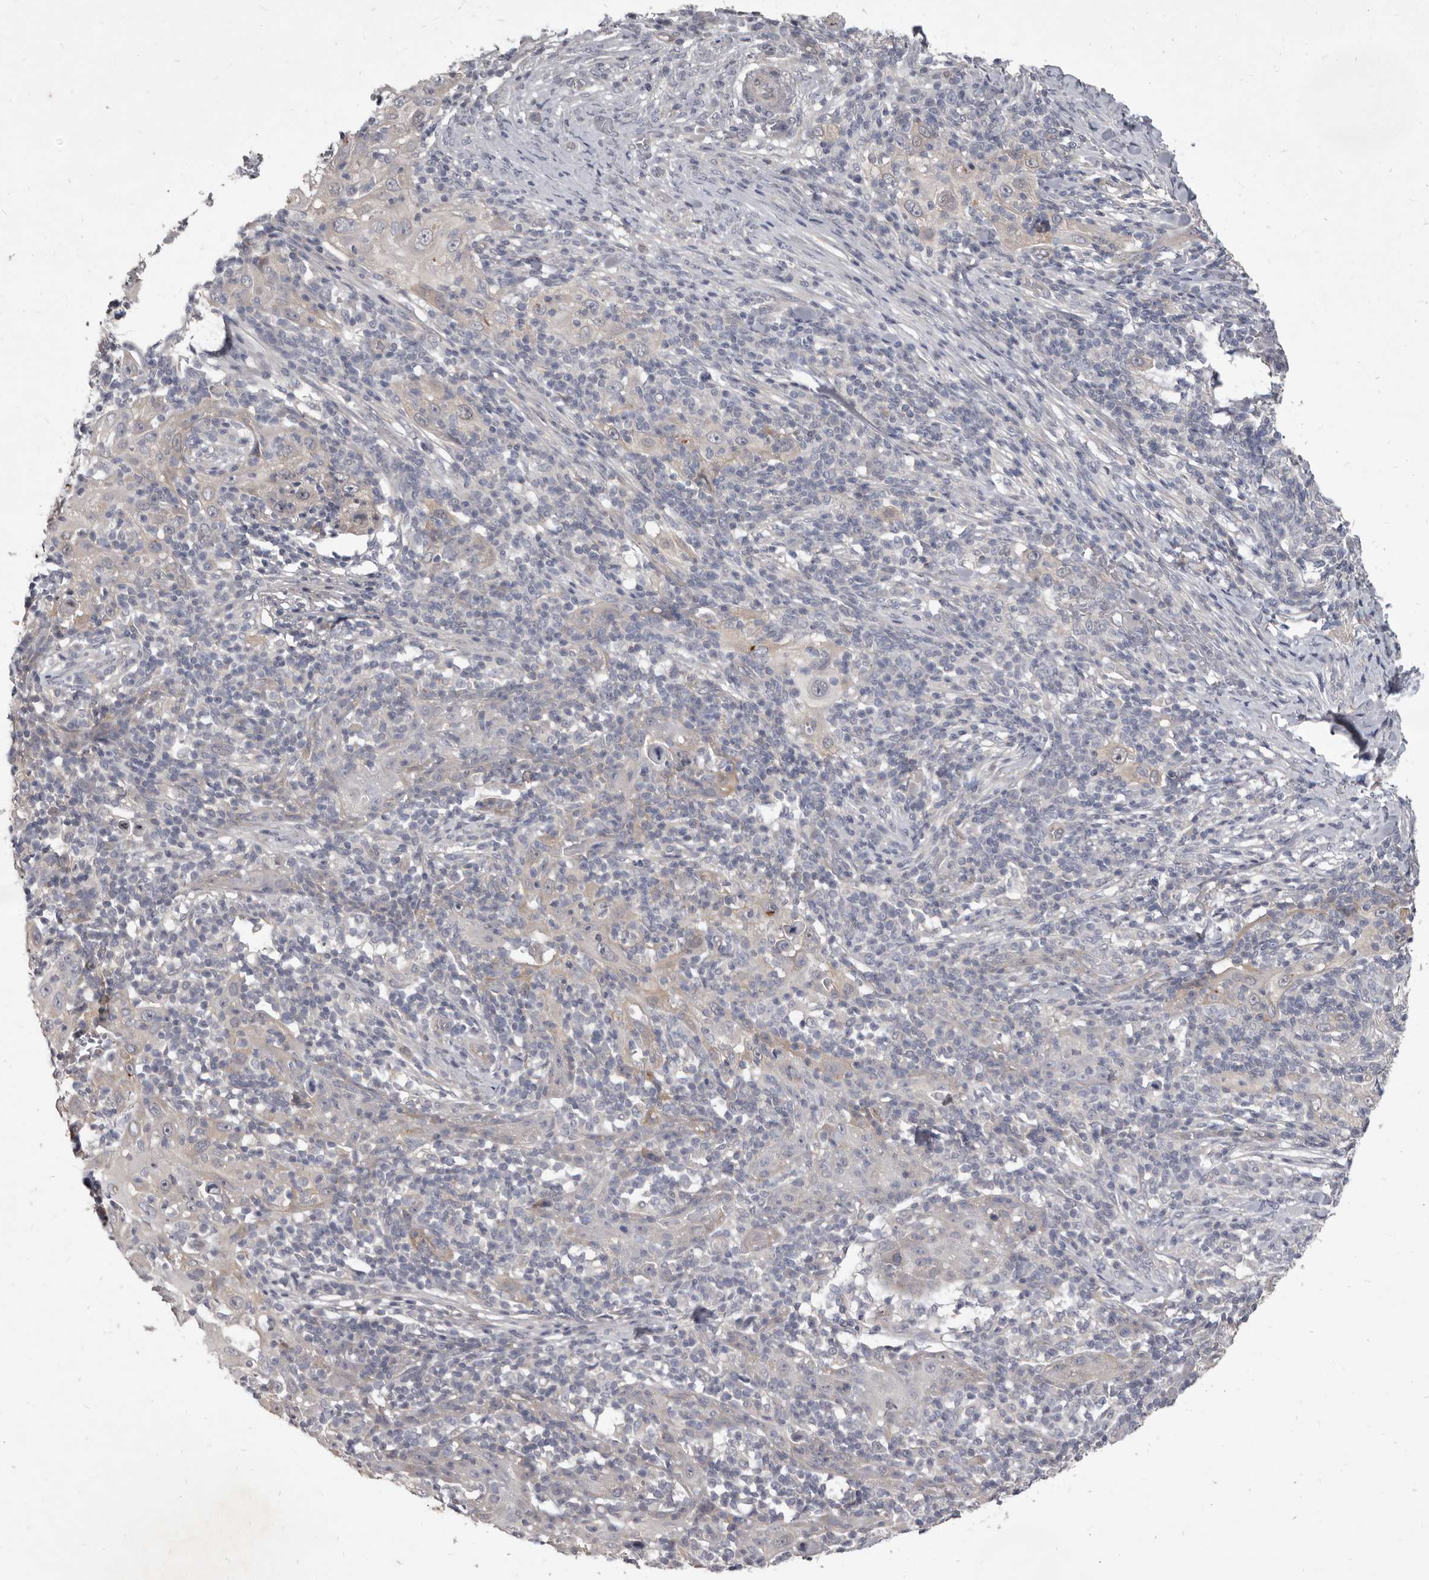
{"staining": {"intensity": "negative", "quantity": "none", "location": "none"}, "tissue": "skin cancer", "cell_type": "Tumor cells", "image_type": "cancer", "snomed": [{"axis": "morphology", "description": "Squamous cell carcinoma, NOS"}, {"axis": "topography", "description": "Skin"}], "caption": "Human skin squamous cell carcinoma stained for a protein using immunohistochemistry (IHC) exhibits no positivity in tumor cells.", "gene": "GSK3B", "patient": {"sex": "female", "age": 88}}